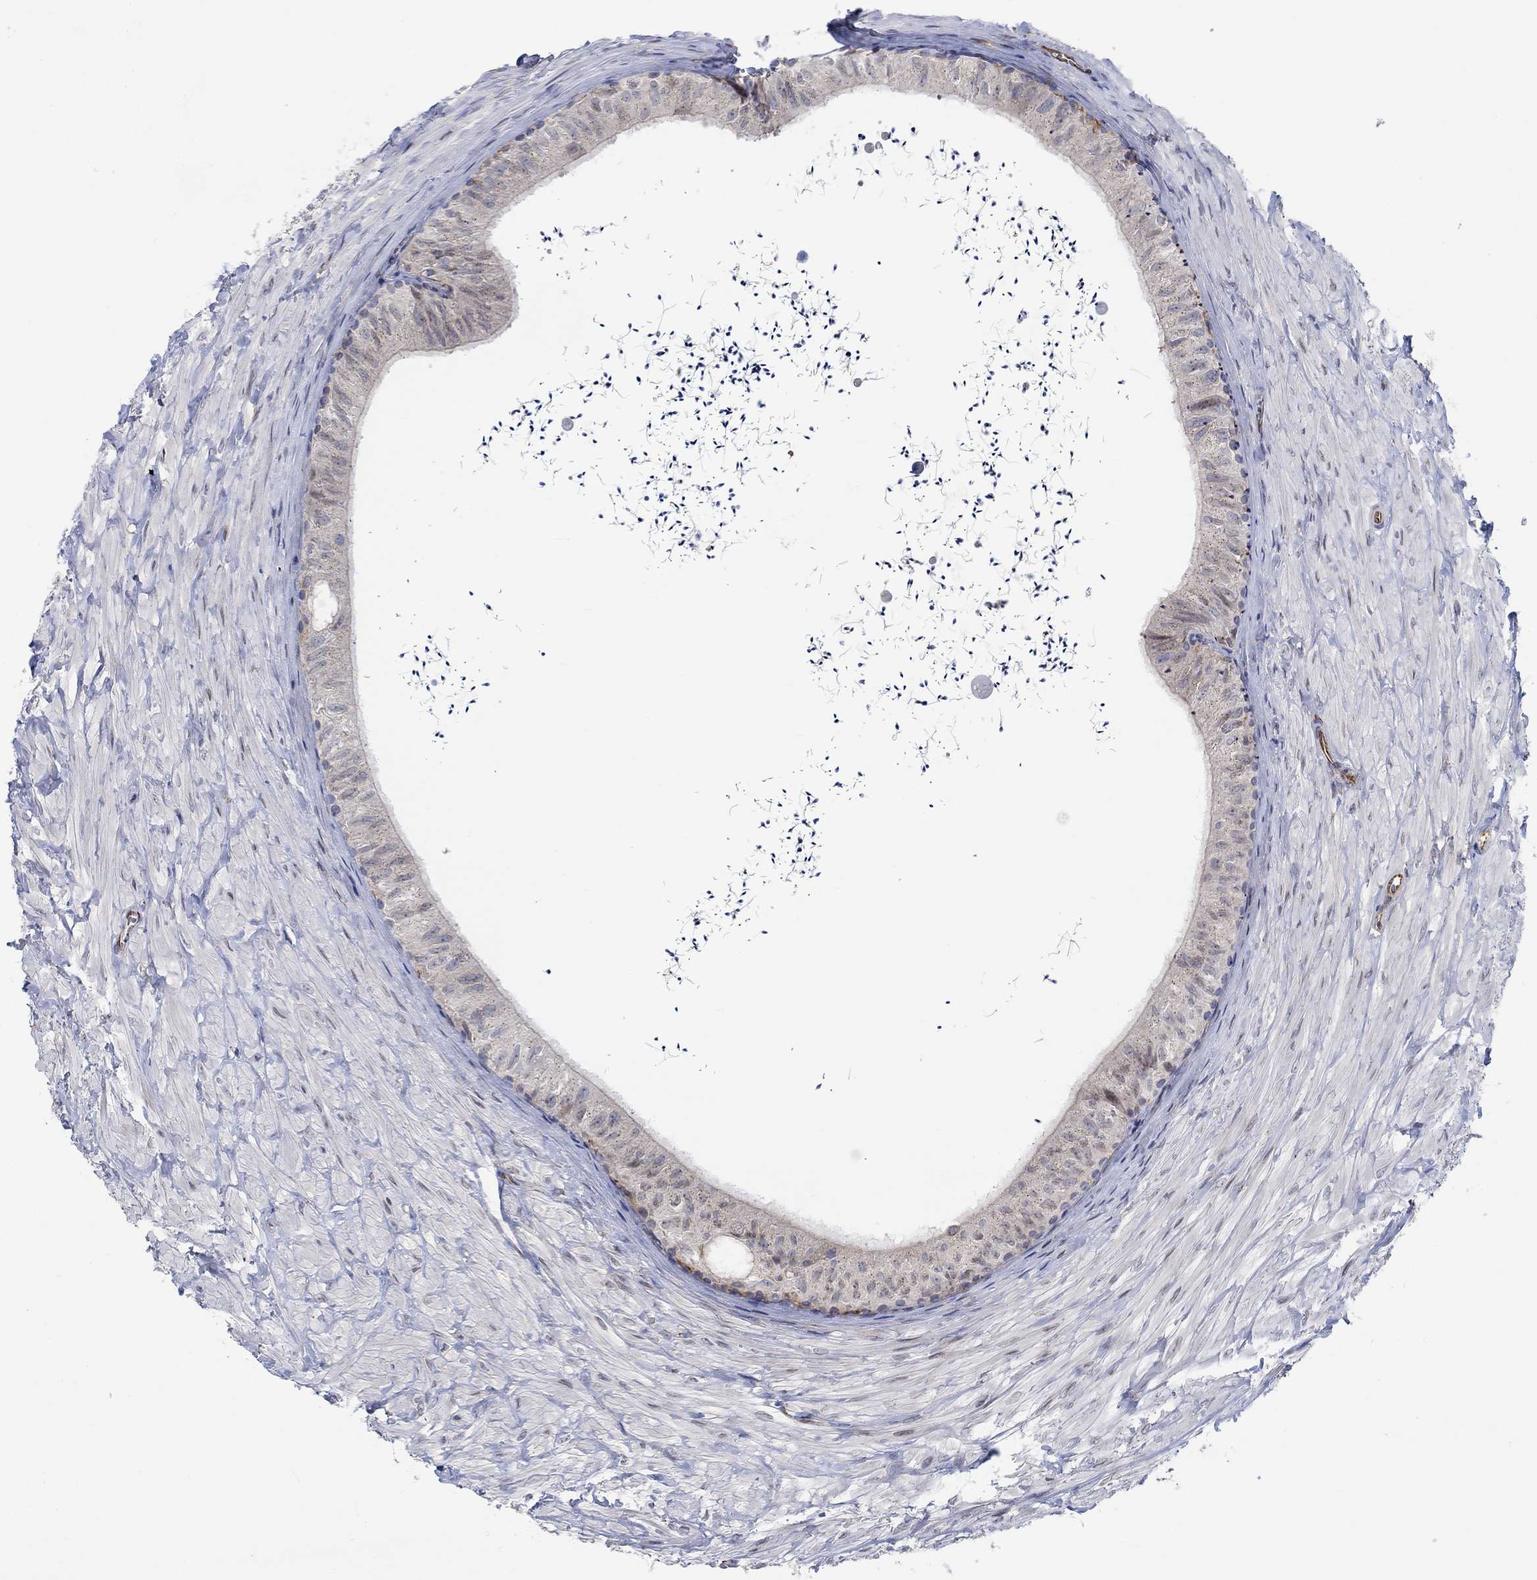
{"staining": {"intensity": "weak", "quantity": "<25%", "location": "cytoplasmic/membranous"}, "tissue": "epididymis", "cell_type": "Glandular cells", "image_type": "normal", "snomed": [{"axis": "morphology", "description": "Normal tissue, NOS"}, {"axis": "topography", "description": "Epididymis"}], "caption": "Epididymis was stained to show a protein in brown. There is no significant staining in glandular cells.", "gene": "CAMK1D", "patient": {"sex": "male", "age": 32}}